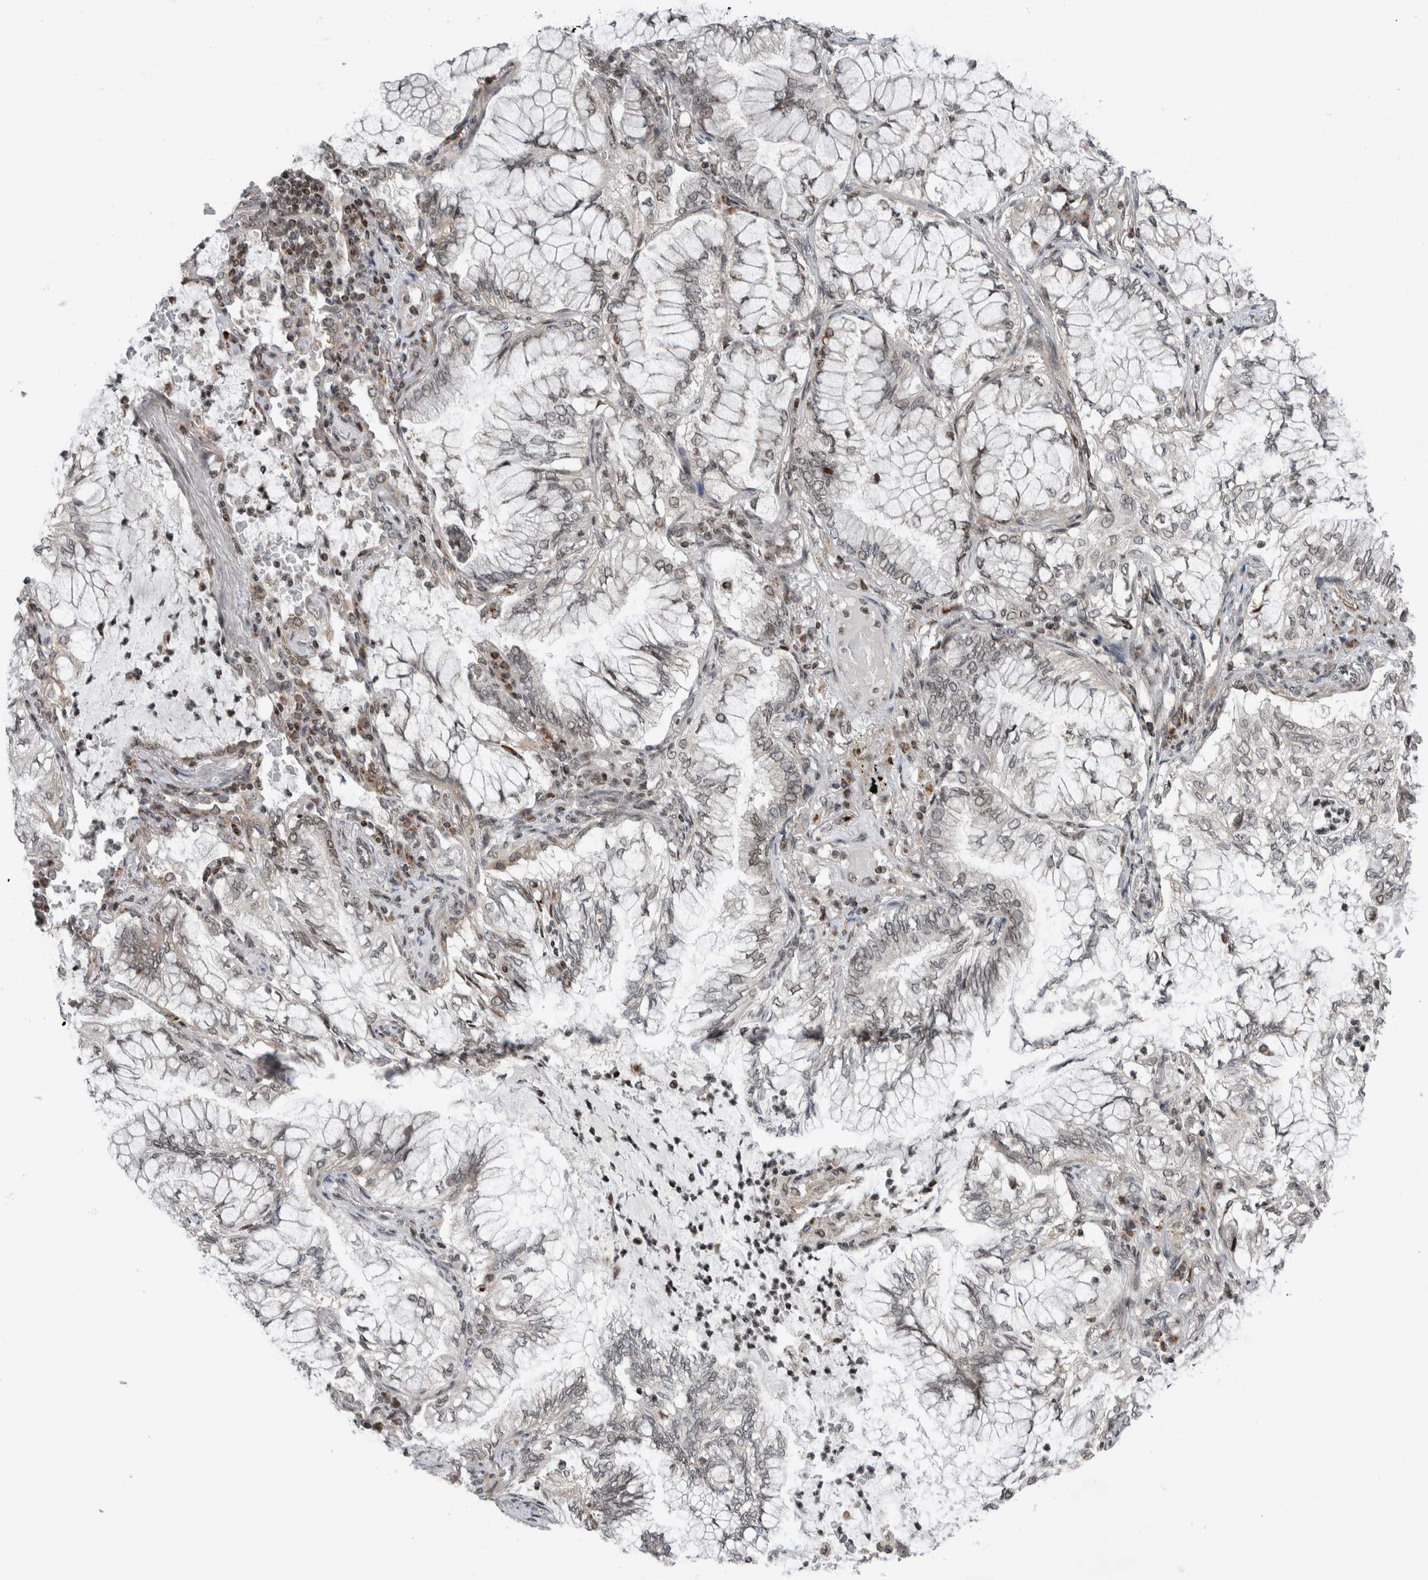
{"staining": {"intensity": "weak", "quantity": "<25%", "location": "cytoplasmic/membranous"}, "tissue": "lung cancer", "cell_type": "Tumor cells", "image_type": "cancer", "snomed": [{"axis": "morphology", "description": "Adenocarcinoma, NOS"}, {"axis": "topography", "description": "Lung"}], "caption": "Lung adenocarcinoma was stained to show a protein in brown. There is no significant expression in tumor cells.", "gene": "NPLOC4", "patient": {"sex": "female", "age": 70}}